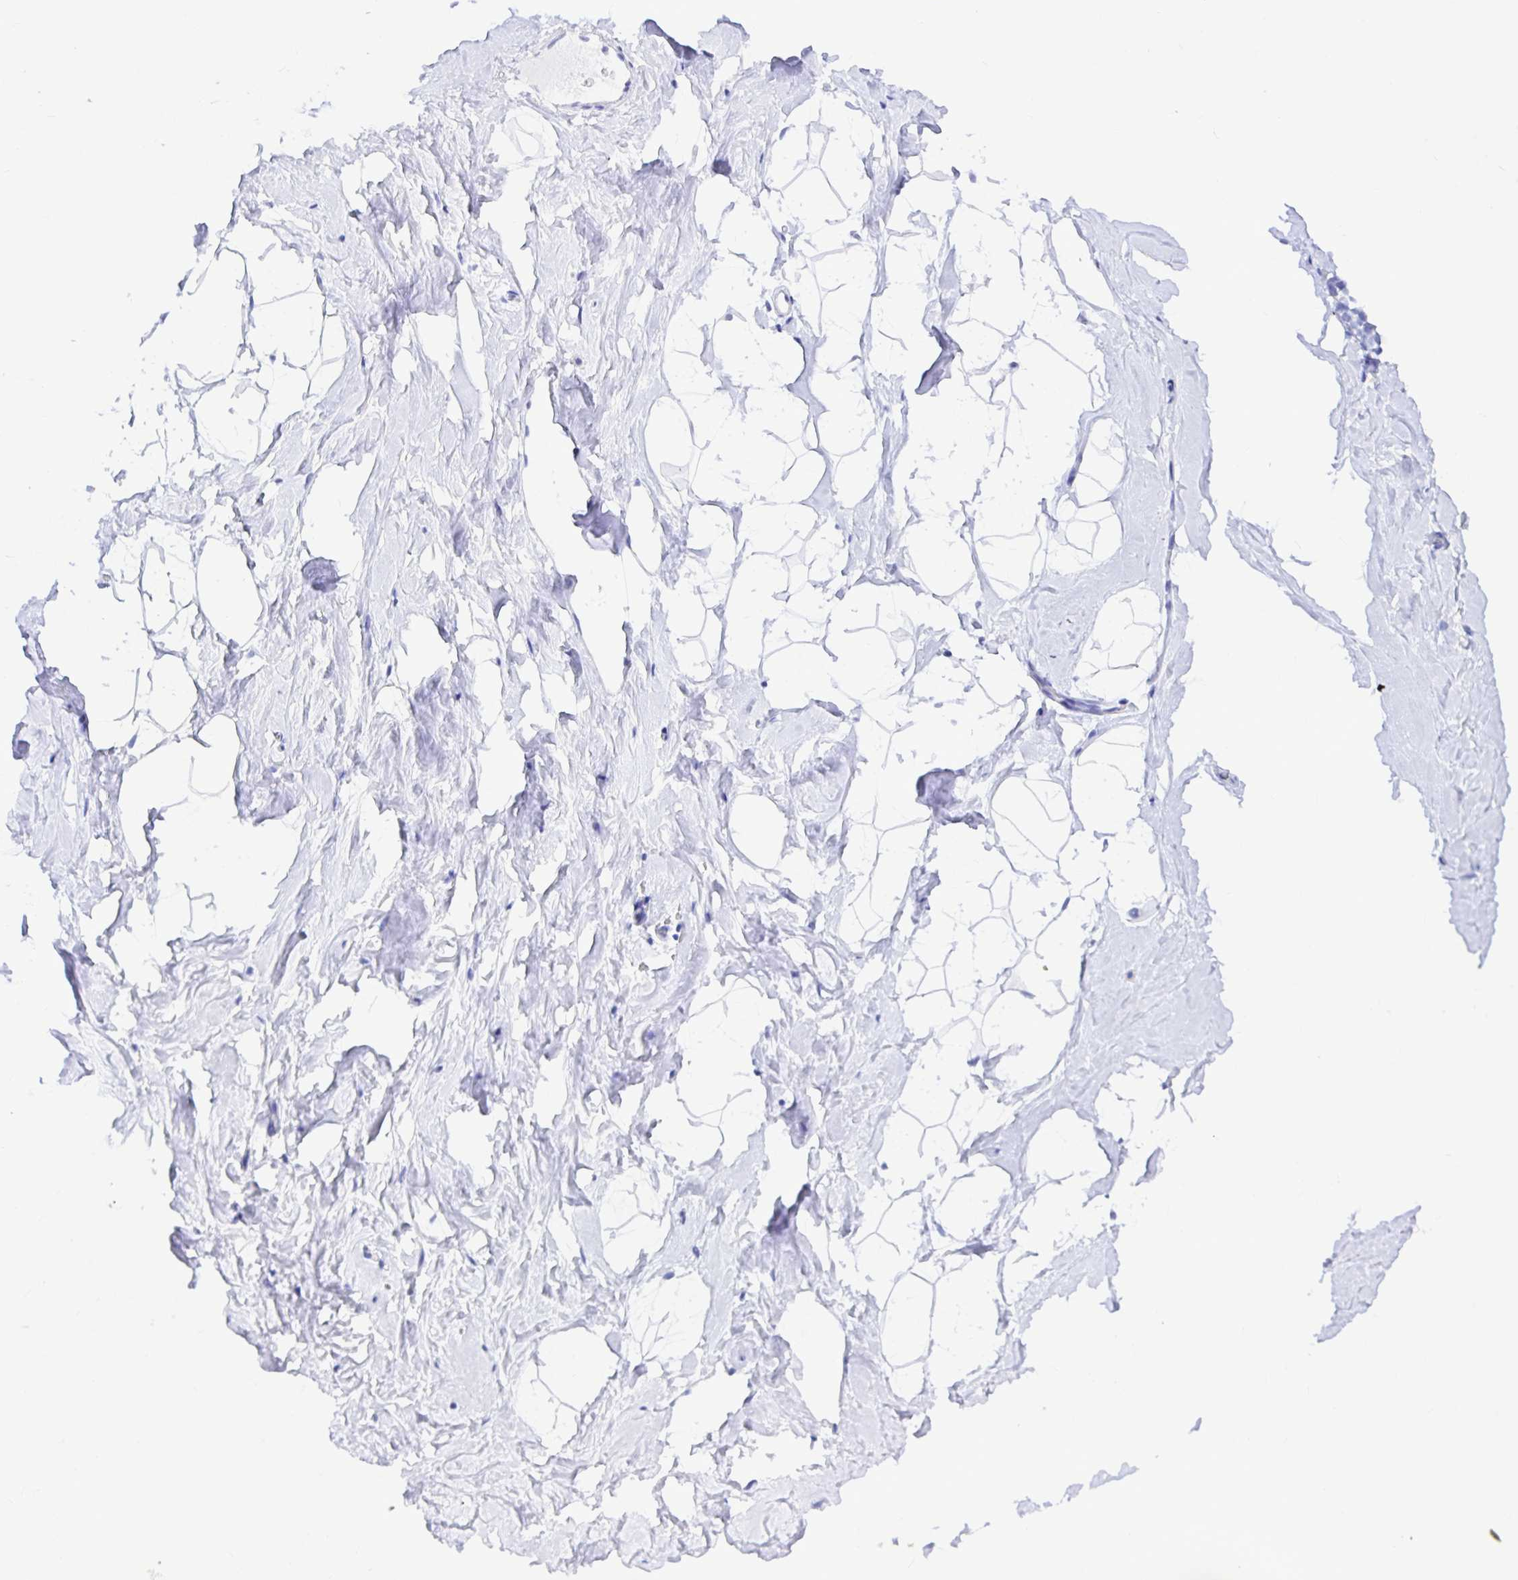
{"staining": {"intensity": "negative", "quantity": "none", "location": "none"}, "tissue": "breast", "cell_type": "Adipocytes", "image_type": "normal", "snomed": [{"axis": "morphology", "description": "Normal tissue, NOS"}, {"axis": "topography", "description": "Breast"}], "caption": "The immunohistochemistry photomicrograph has no significant staining in adipocytes of breast. (DAB (3,3'-diaminobenzidine) immunohistochemistry (IHC), high magnification).", "gene": "BACE2", "patient": {"sex": "female", "age": 32}}